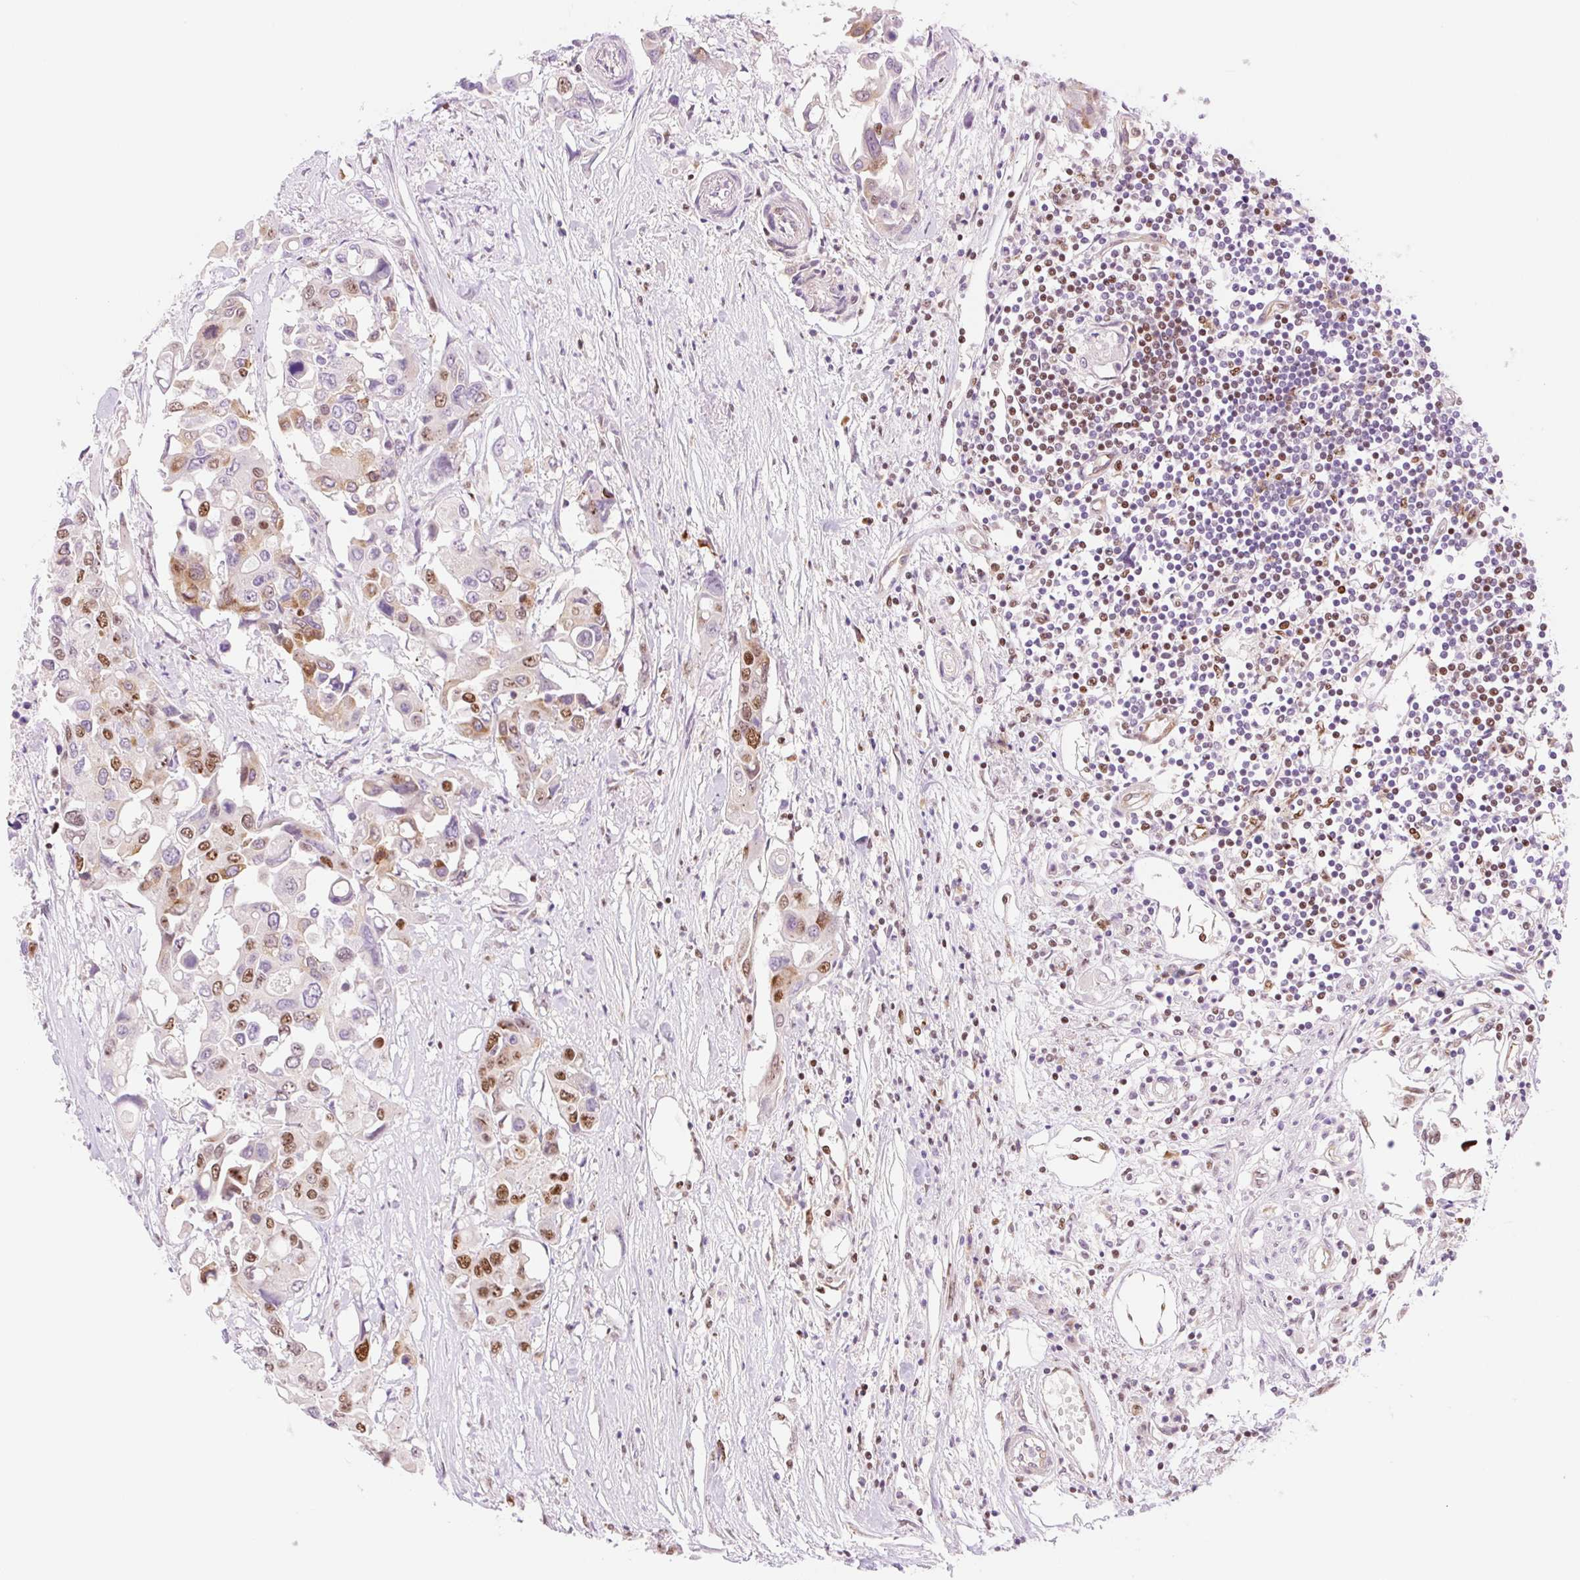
{"staining": {"intensity": "moderate", "quantity": "25%-75%", "location": "nuclear"}, "tissue": "colorectal cancer", "cell_type": "Tumor cells", "image_type": "cancer", "snomed": [{"axis": "morphology", "description": "Adenocarcinoma, NOS"}, {"axis": "topography", "description": "Colon"}], "caption": "Moderate nuclear protein staining is seen in about 25%-75% of tumor cells in colorectal cancer (adenocarcinoma). (DAB IHC, brown staining for protein, blue staining for nuclei).", "gene": "PRDM11", "patient": {"sex": "male", "age": 77}}